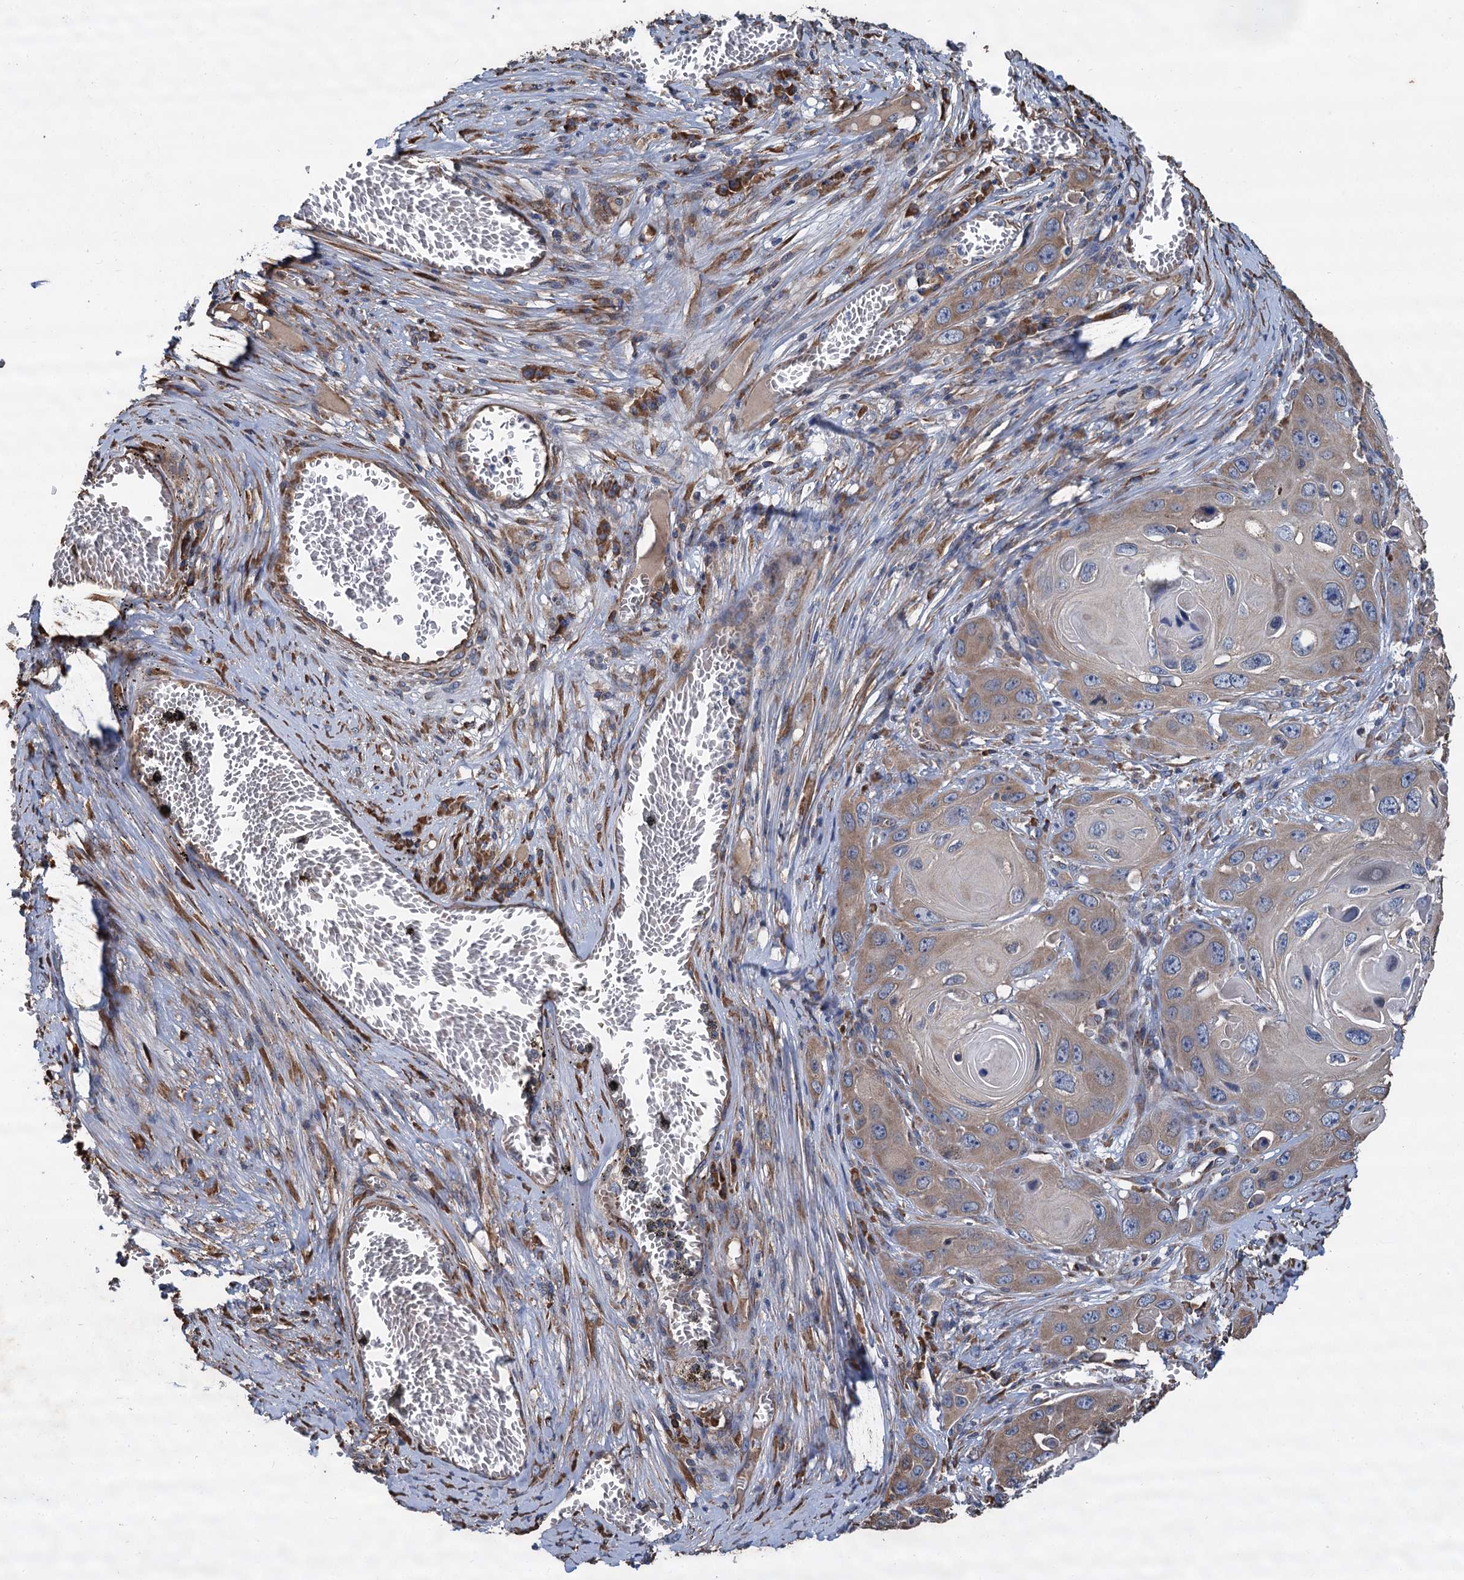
{"staining": {"intensity": "moderate", "quantity": ">75%", "location": "cytoplasmic/membranous"}, "tissue": "skin cancer", "cell_type": "Tumor cells", "image_type": "cancer", "snomed": [{"axis": "morphology", "description": "Squamous cell carcinoma, NOS"}, {"axis": "topography", "description": "Skin"}], "caption": "High-magnification brightfield microscopy of skin squamous cell carcinoma stained with DAB (brown) and counterstained with hematoxylin (blue). tumor cells exhibit moderate cytoplasmic/membranous positivity is seen in about>75% of cells.", "gene": "LINS1", "patient": {"sex": "male", "age": 55}}